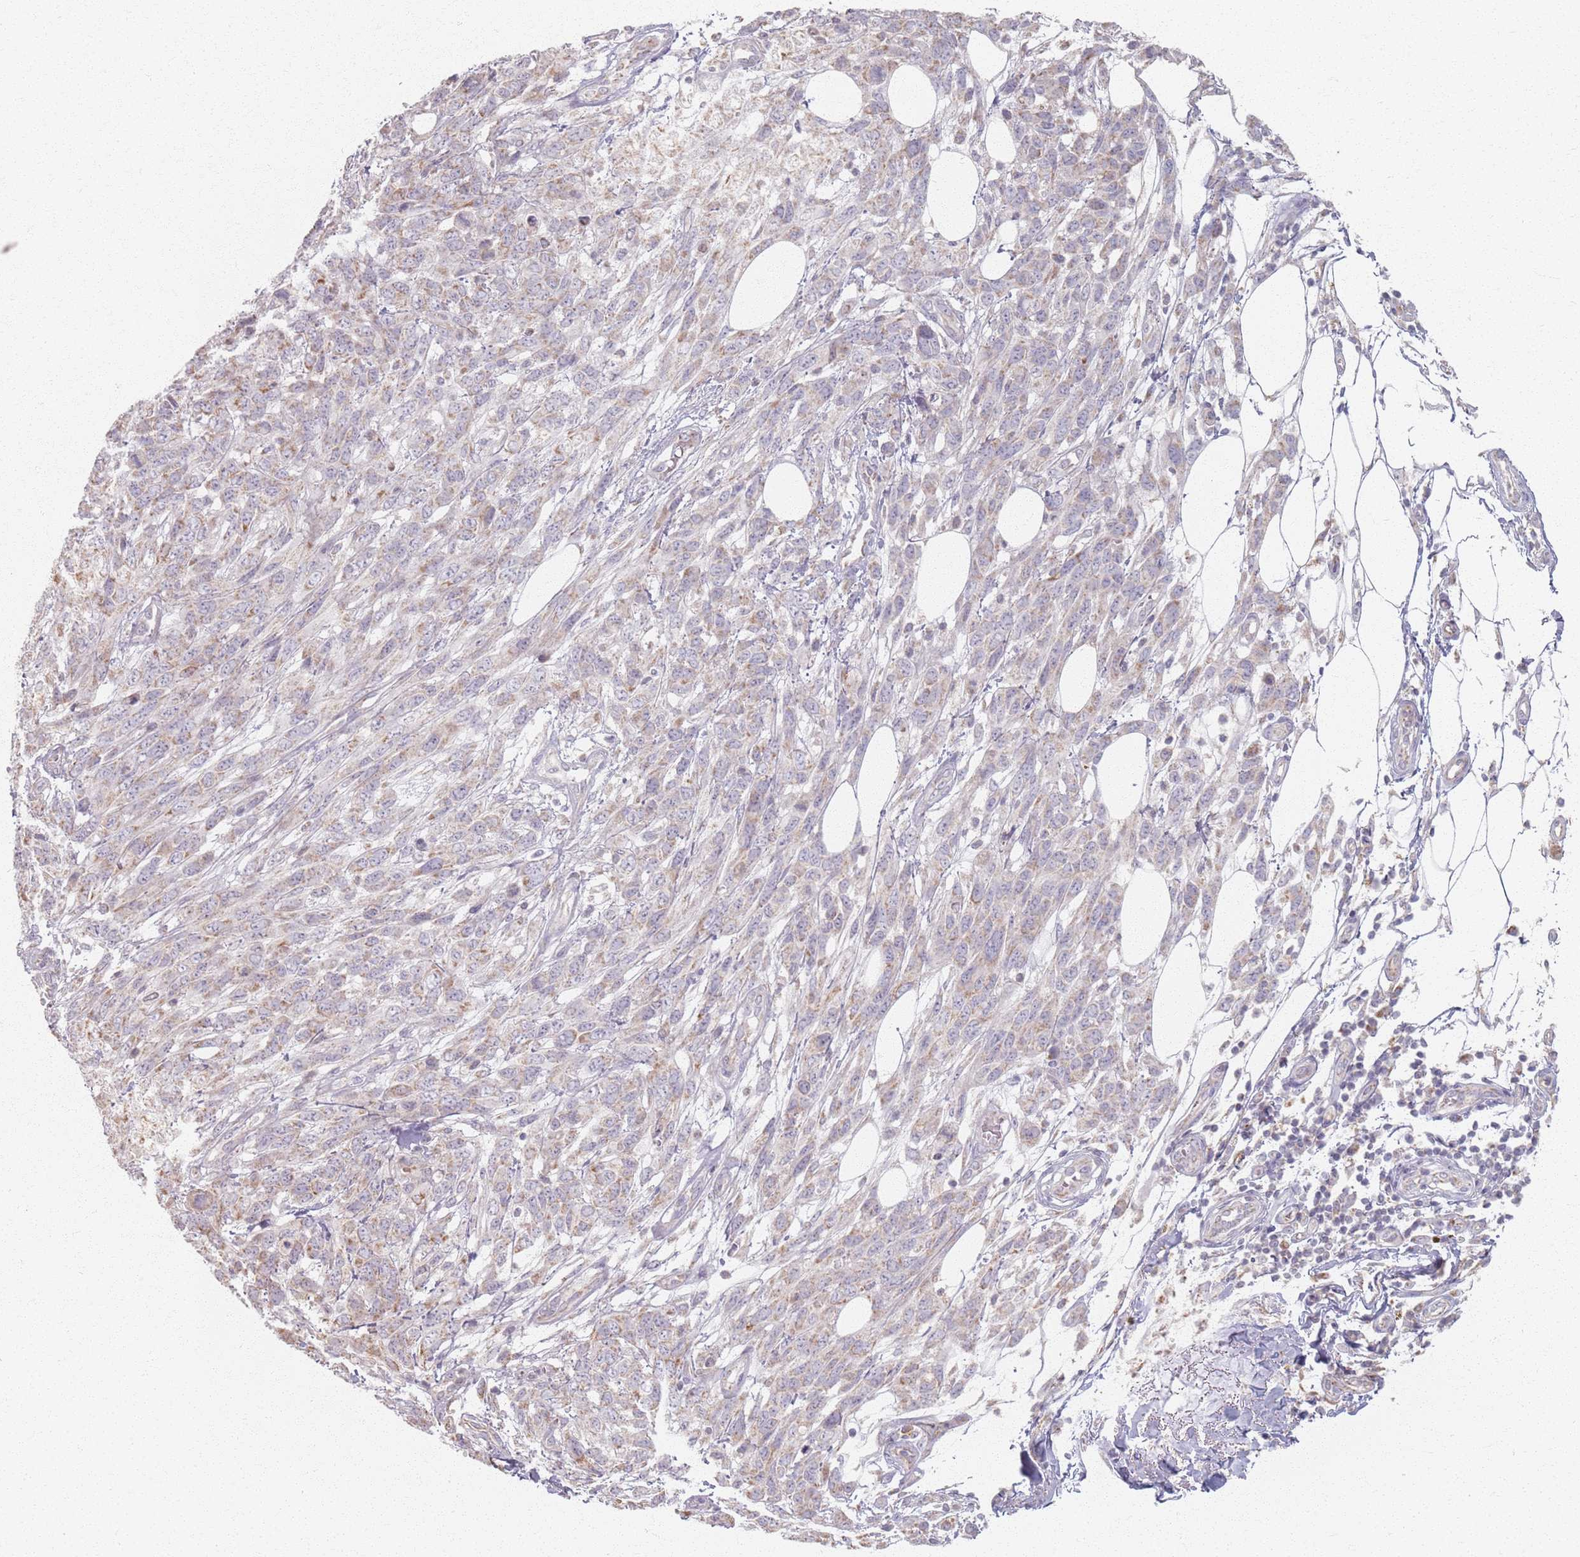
{"staining": {"intensity": "weak", "quantity": "25%-75%", "location": "cytoplasmic/membranous"}, "tissue": "melanoma", "cell_type": "Tumor cells", "image_type": "cancer", "snomed": [{"axis": "morphology", "description": "Normal morphology"}, {"axis": "morphology", "description": "Malignant melanoma, NOS"}, {"axis": "topography", "description": "Skin"}], "caption": "Immunohistochemistry (IHC) image of melanoma stained for a protein (brown), which displays low levels of weak cytoplasmic/membranous positivity in about 25%-75% of tumor cells.", "gene": "PKD2L2", "patient": {"sex": "female", "age": 72}}